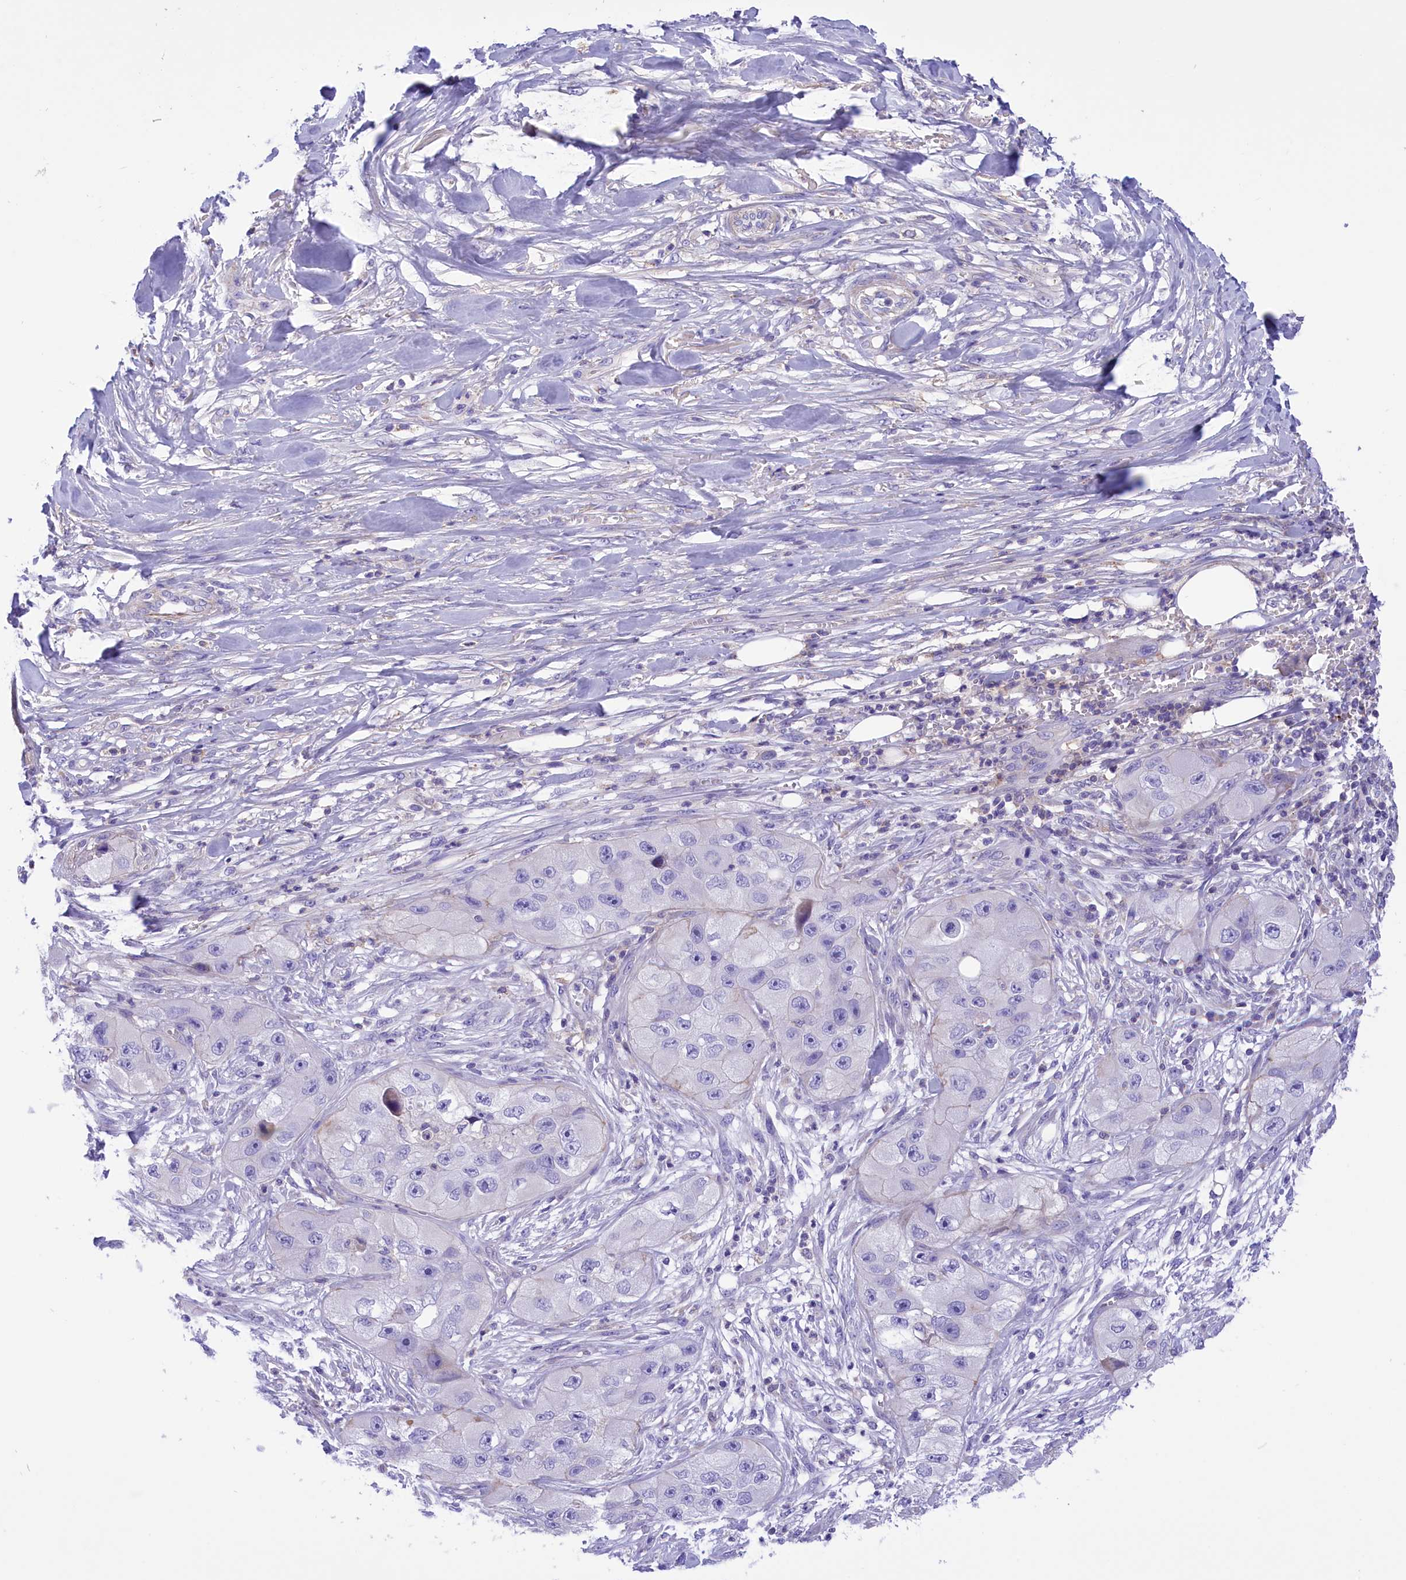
{"staining": {"intensity": "negative", "quantity": "none", "location": "none"}, "tissue": "skin cancer", "cell_type": "Tumor cells", "image_type": "cancer", "snomed": [{"axis": "morphology", "description": "Squamous cell carcinoma, NOS"}, {"axis": "topography", "description": "Skin"}, {"axis": "topography", "description": "Subcutis"}], "caption": "The photomicrograph demonstrates no staining of tumor cells in squamous cell carcinoma (skin).", "gene": "CORO7-PAM16", "patient": {"sex": "male", "age": 73}}